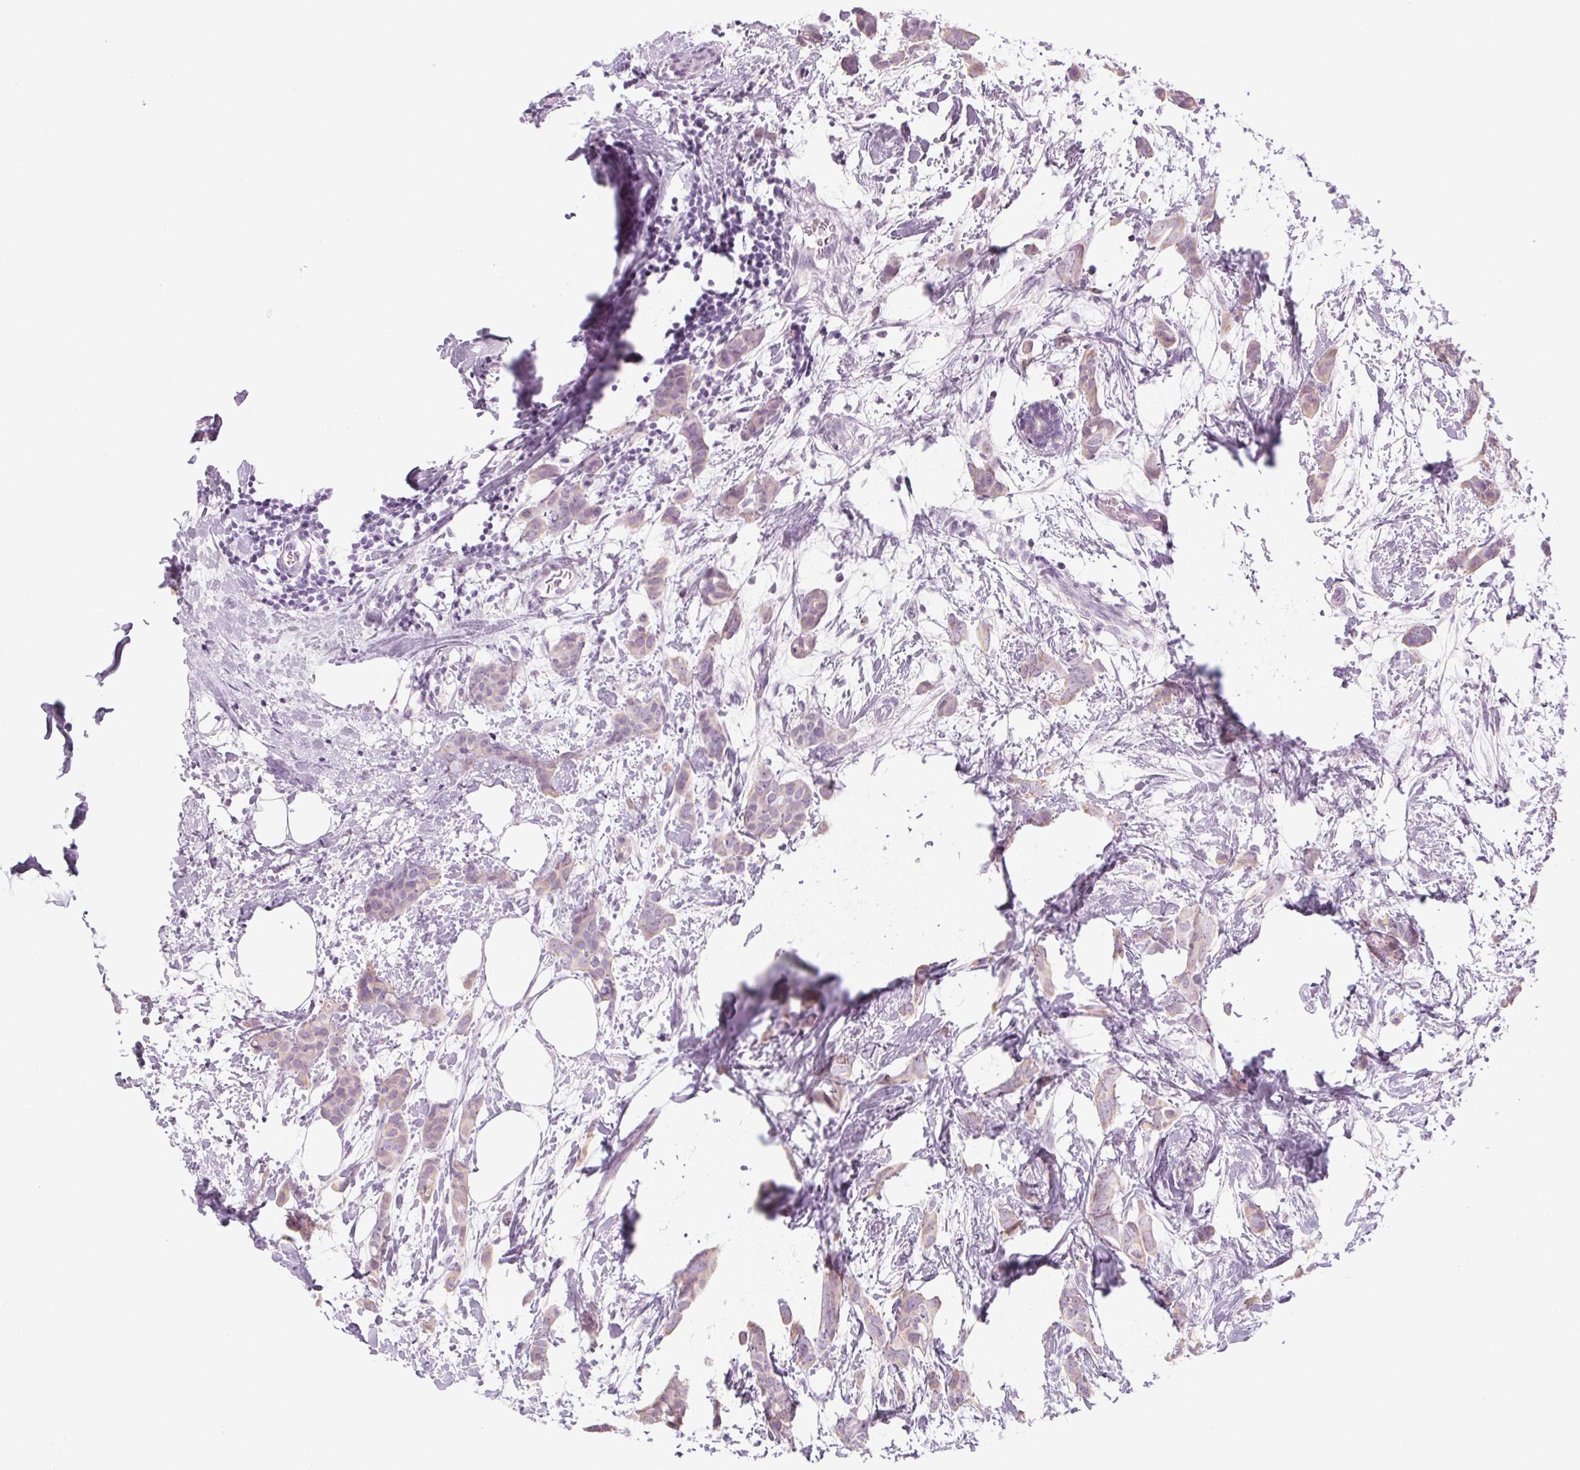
{"staining": {"intensity": "weak", "quantity": ">75%", "location": "cytoplasmic/membranous"}, "tissue": "breast cancer", "cell_type": "Tumor cells", "image_type": "cancer", "snomed": [{"axis": "morphology", "description": "Duct carcinoma"}, {"axis": "topography", "description": "Breast"}], "caption": "Tumor cells reveal low levels of weak cytoplasmic/membranous staining in approximately >75% of cells in infiltrating ductal carcinoma (breast). (IHC, brightfield microscopy, high magnification).", "gene": "RPTN", "patient": {"sex": "female", "age": 62}}